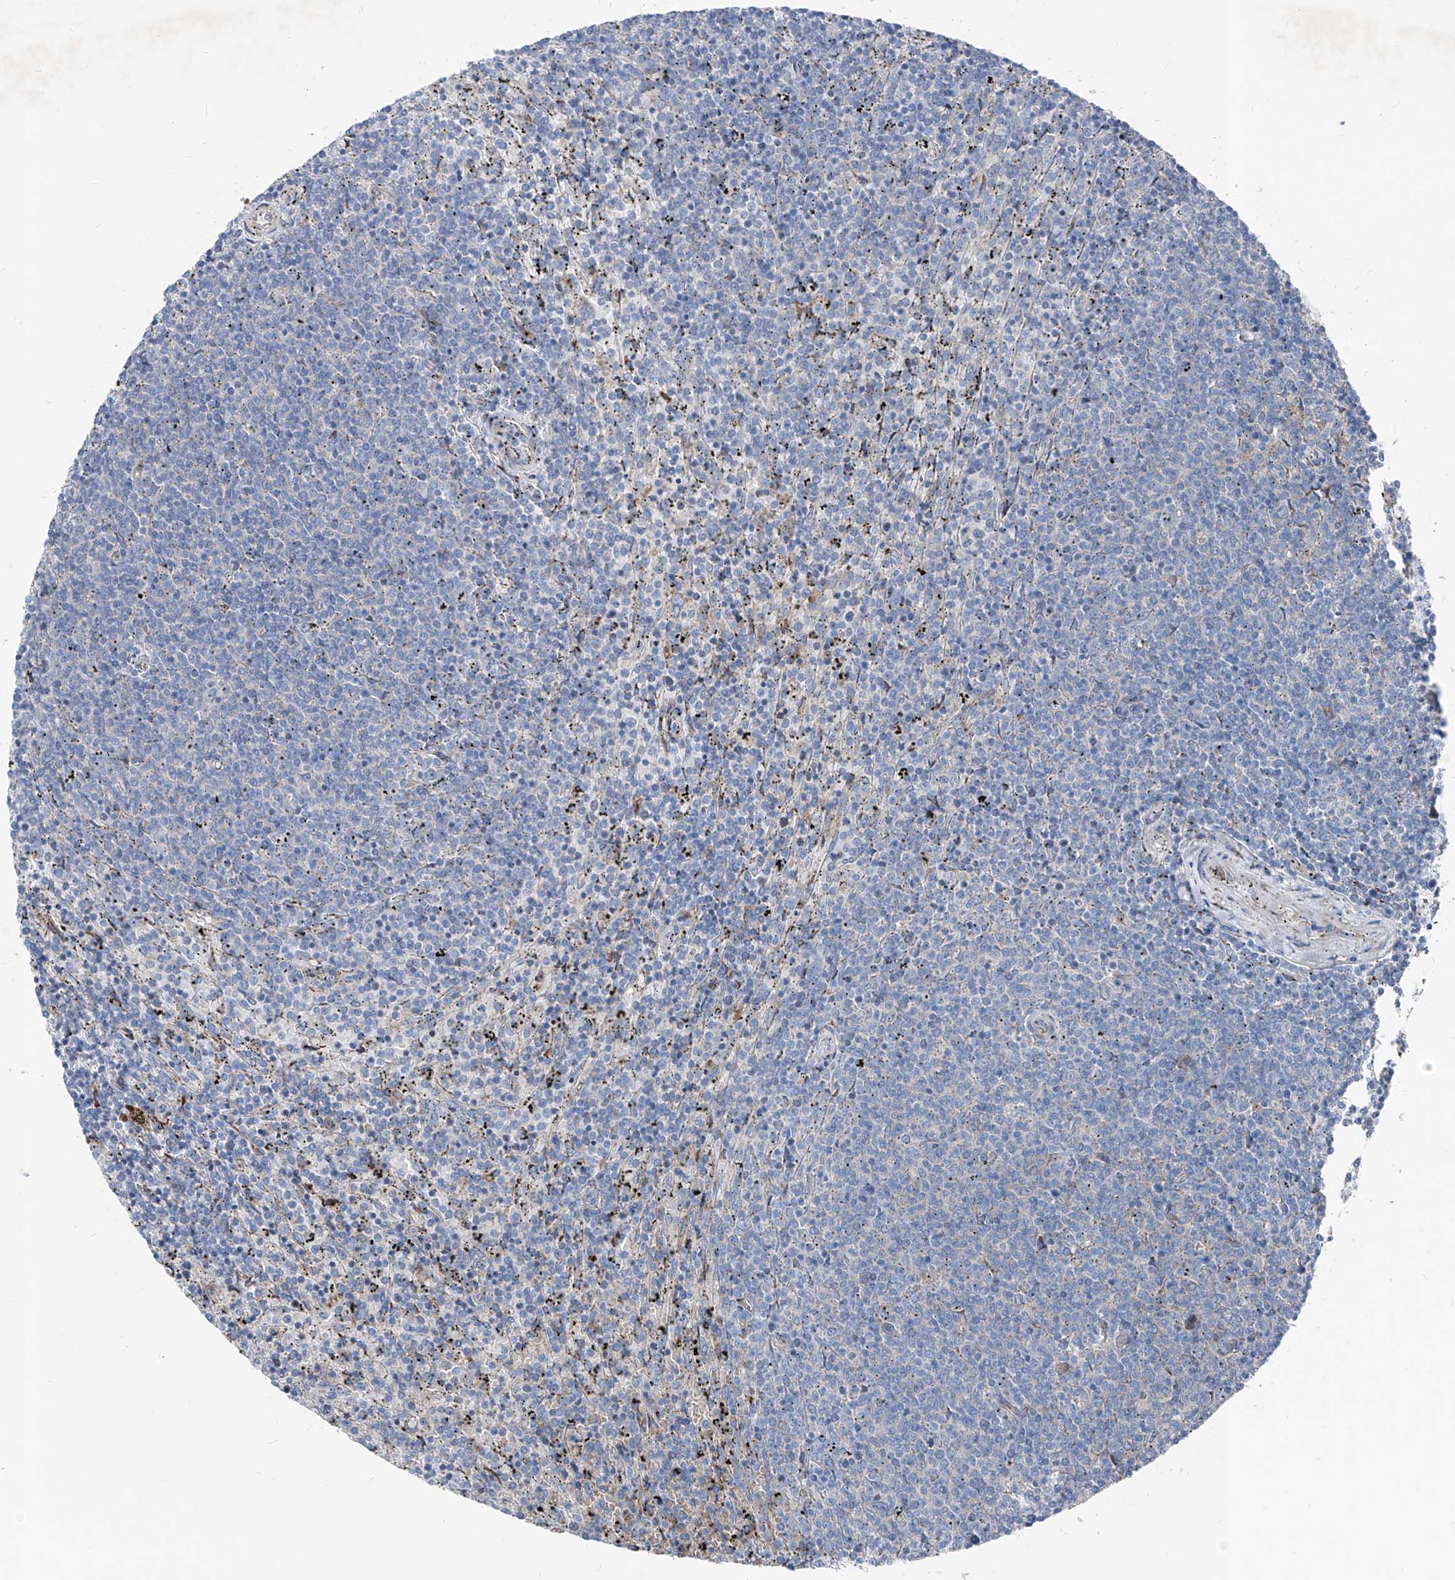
{"staining": {"intensity": "negative", "quantity": "none", "location": "none"}, "tissue": "lymphoma", "cell_type": "Tumor cells", "image_type": "cancer", "snomed": [{"axis": "morphology", "description": "Malignant lymphoma, non-Hodgkin's type, Low grade"}, {"axis": "topography", "description": "Spleen"}], "caption": "IHC photomicrograph of malignant lymphoma, non-Hodgkin's type (low-grade) stained for a protein (brown), which reveals no expression in tumor cells.", "gene": "IFI27", "patient": {"sex": "female", "age": 50}}